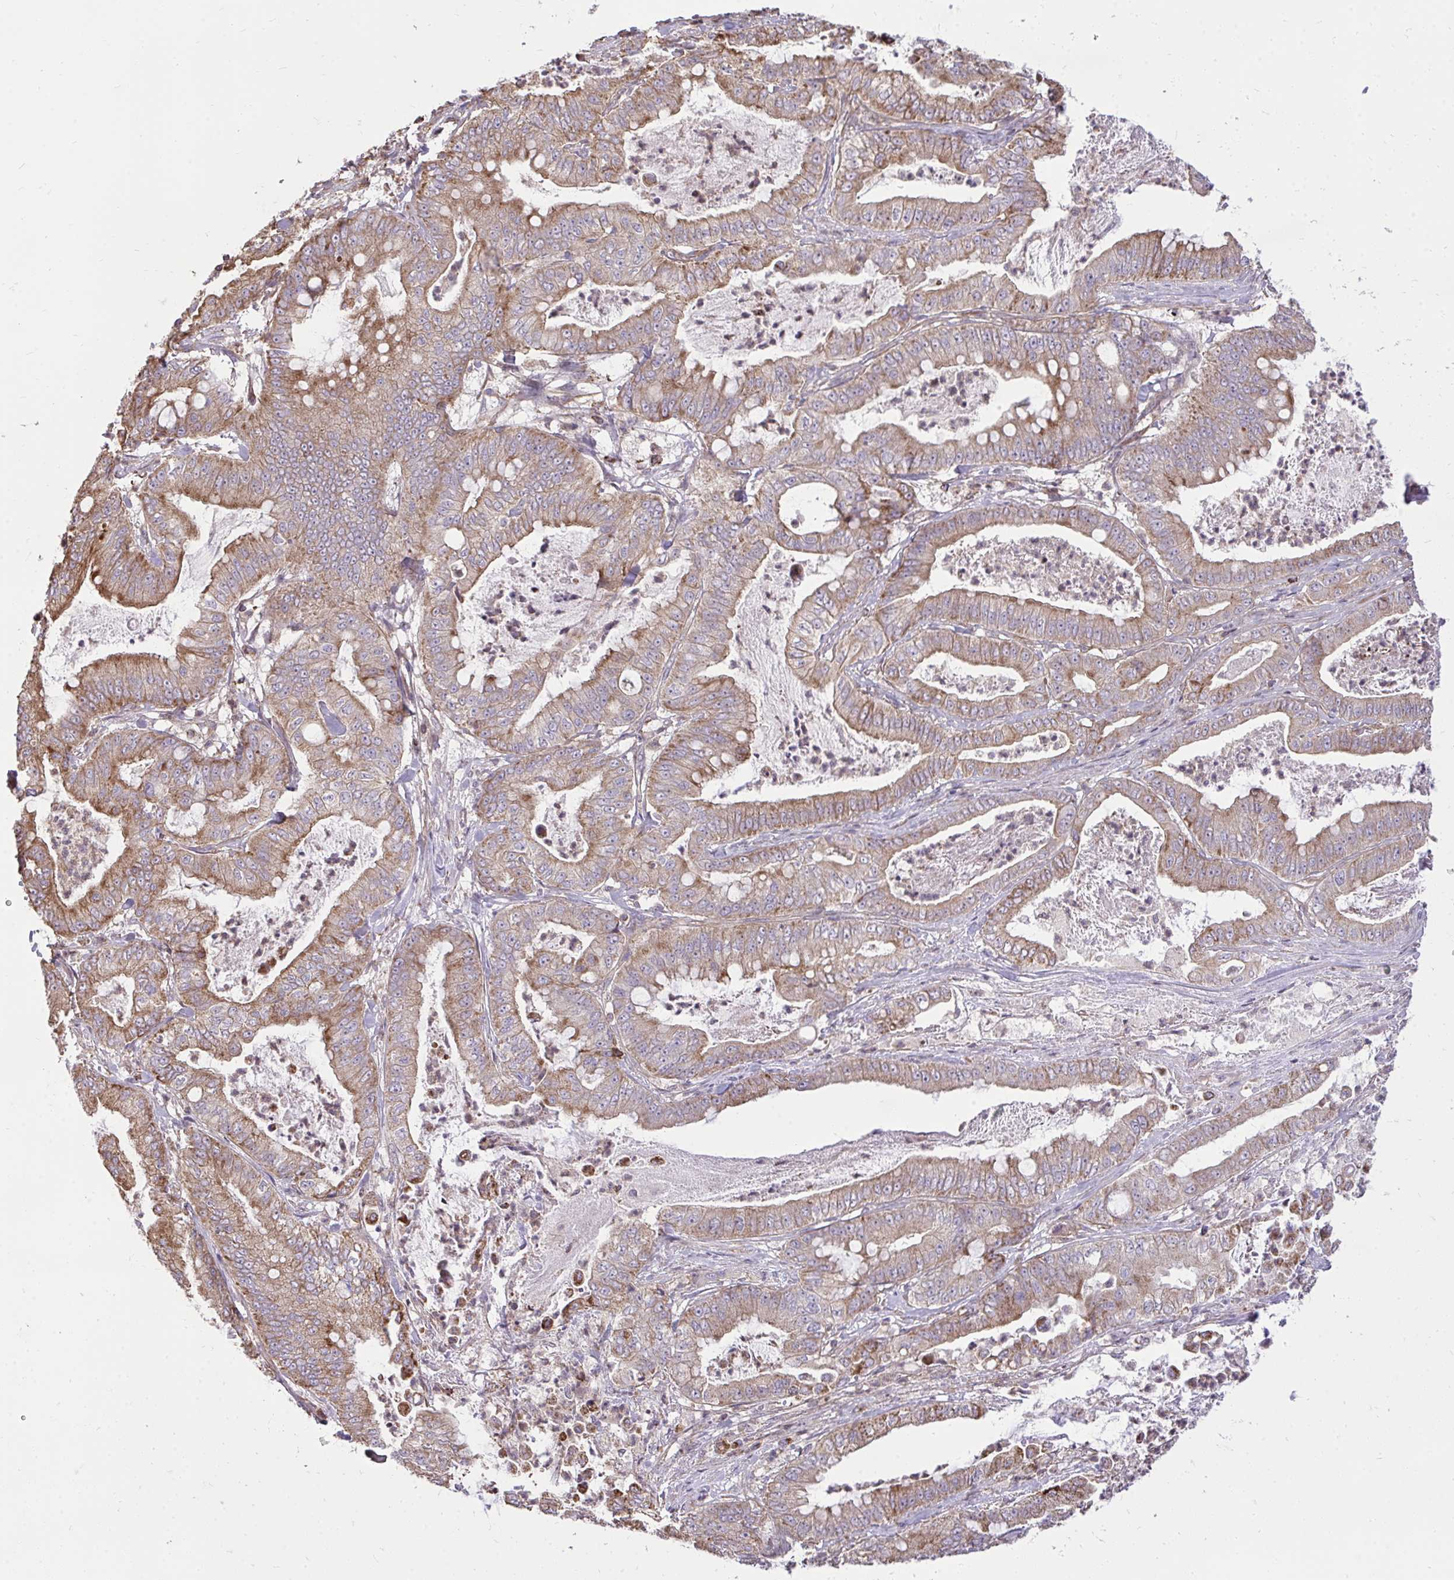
{"staining": {"intensity": "moderate", "quantity": ">75%", "location": "cytoplasmic/membranous"}, "tissue": "pancreatic cancer", "cell_type": "Tumor cells", "image_type": "cancer", "snomed": [{"axis": "morphology", "description": "Adenocarcinoma, NOS"}, {"axis": "topography", "description": "Pancreas"}], "caption": "Adenocarcinoma (pancreatic) tissue displays moderate cytoplasmic/membranous positivity in approximately >75% of tumor cells, visualized by immunohistochemistry. (brown staining indicates protein expression, while blue staining denotes nuclei).", "gene": "SLC7A5", "patient": {"sex": "male", "age": 71}}